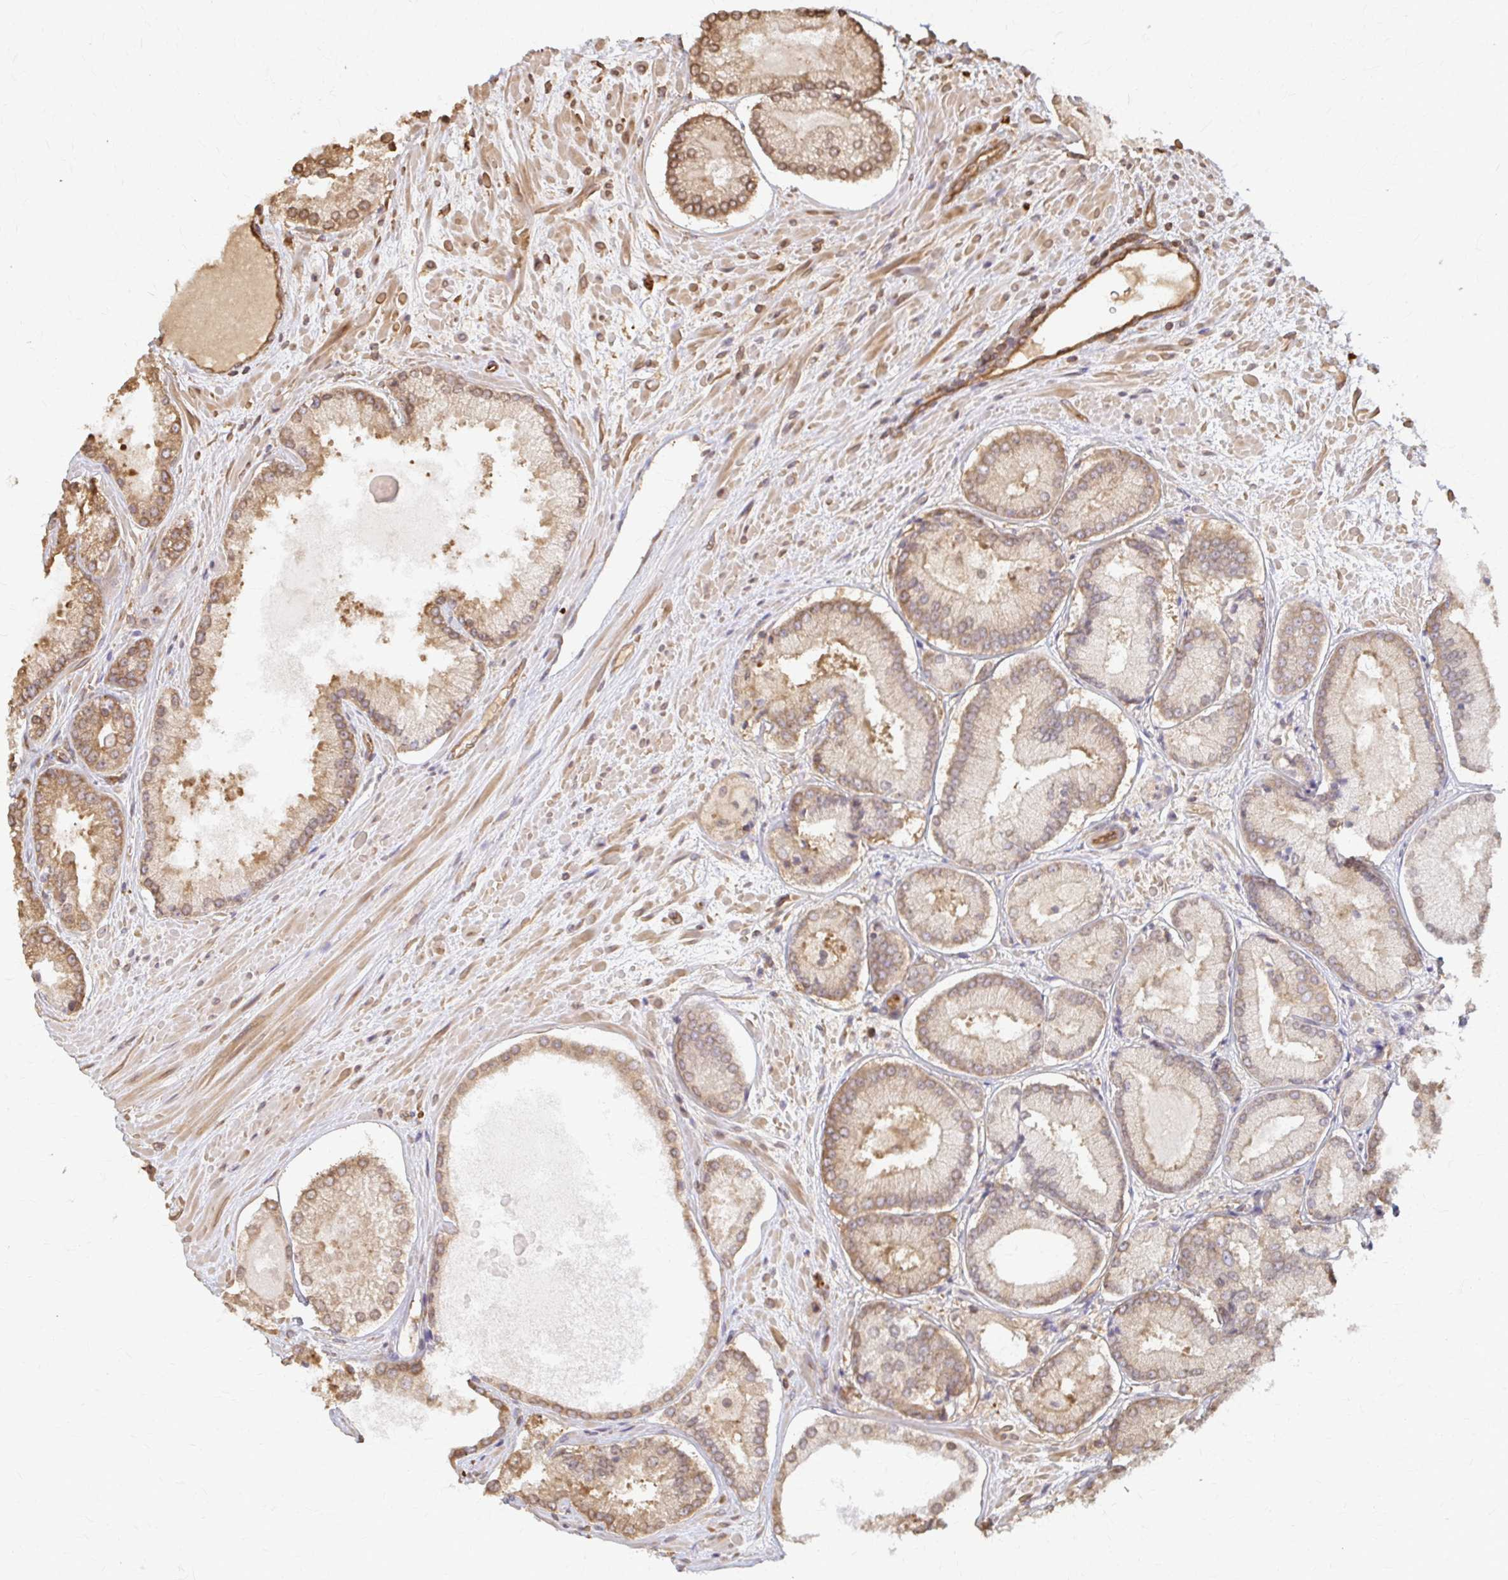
{"staining": {"intensity": "moderate", "quantity": "25%-75%", "location": "cytoplasmic/membranous"}, "tissue": "prostate cancer", "cell_type": "Tumor cells", "image_type": "cancer", "snomed": [{"axis": "morphology", "description": "Adenocarcinoma, High grade"}, {"axis": "topography", "description": "Prostate"}], "caption": "Human prostate cancer stained with a protein marker shows moderate staining in tumor cells.", "gene": "ARHGAP35", "patient": {"sex": "male", "age": 73}}